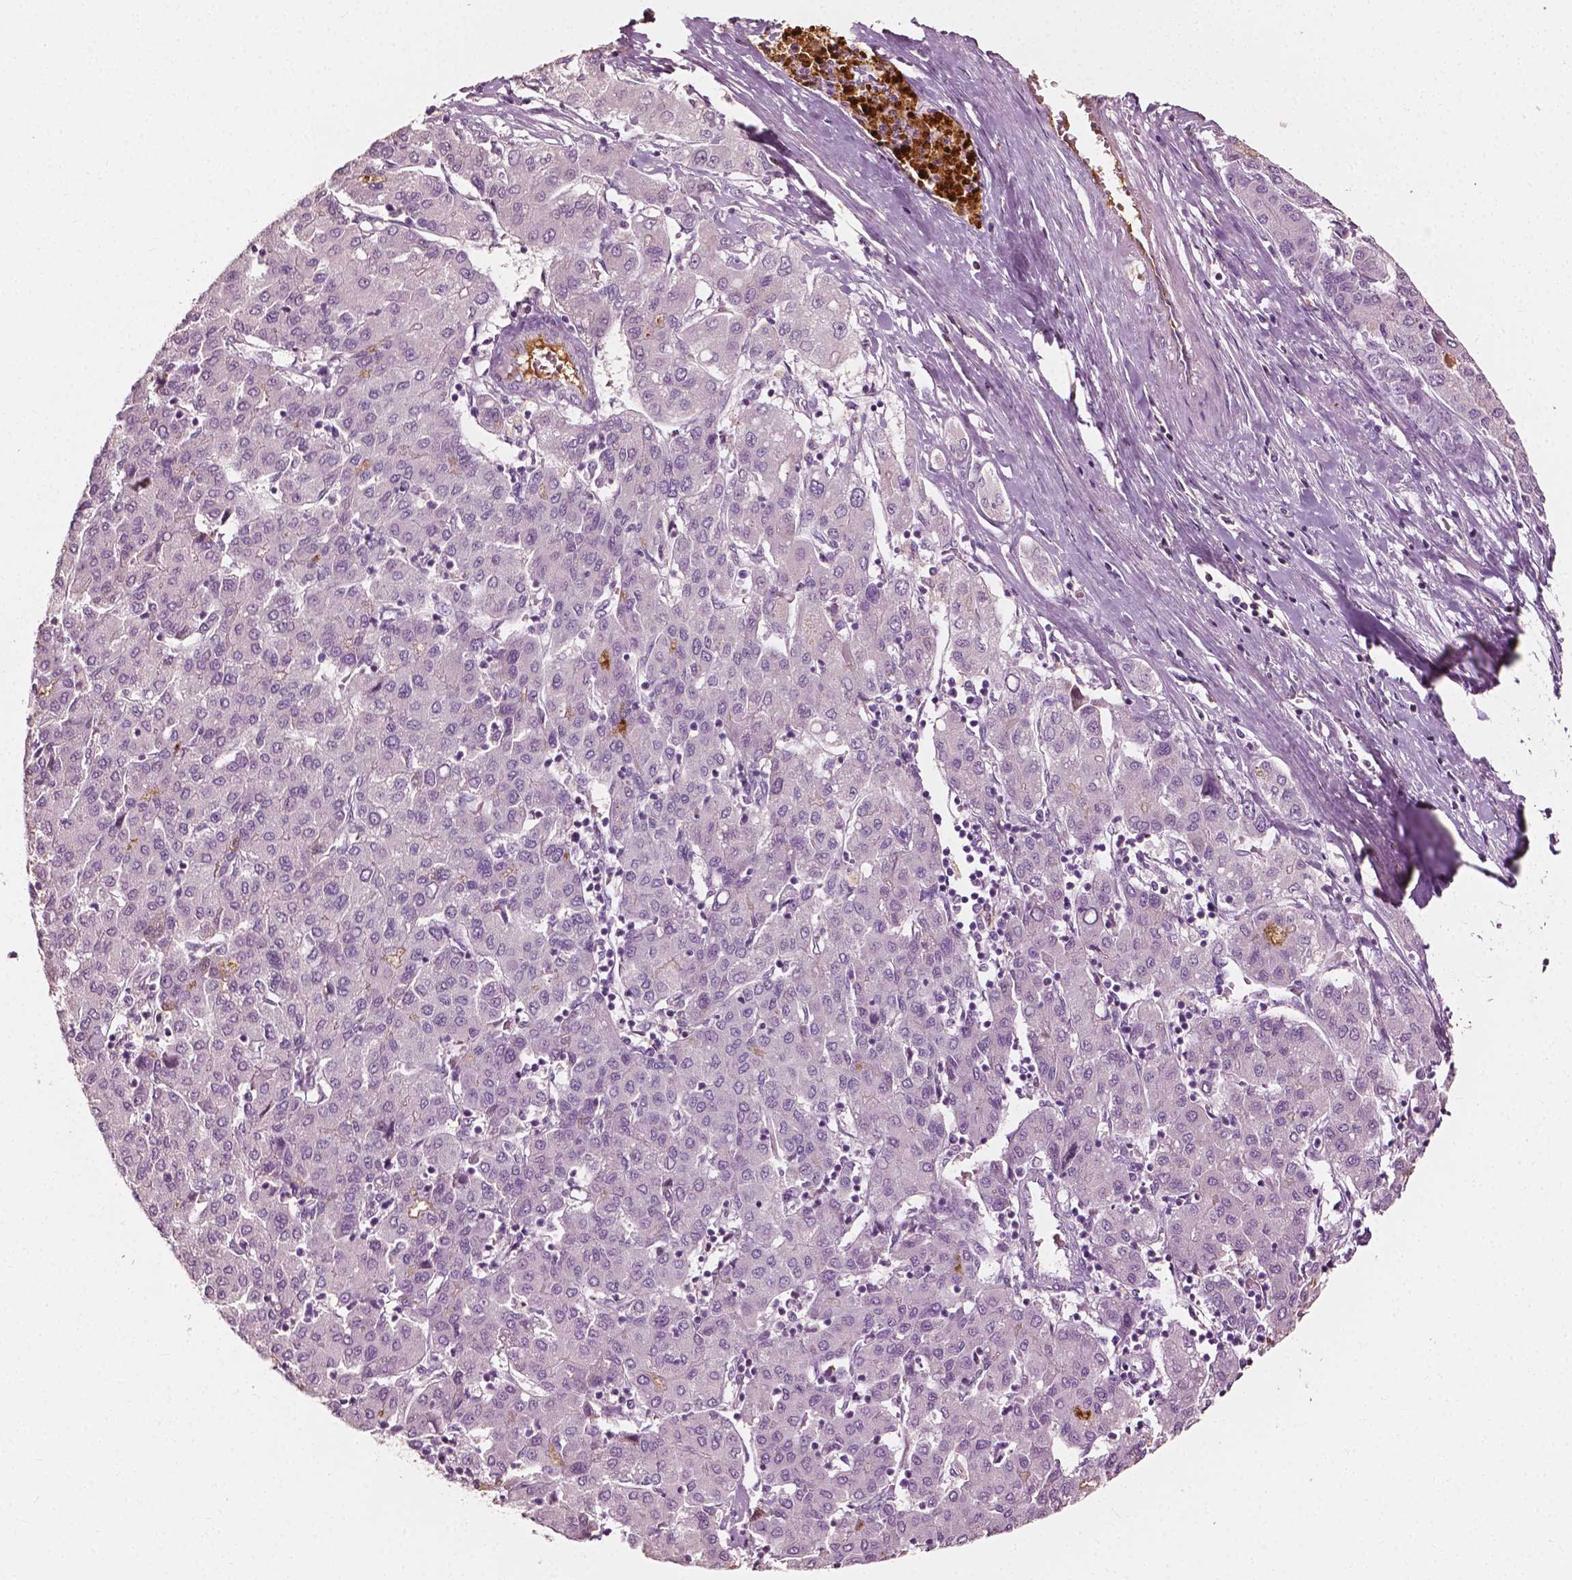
{"staining": {"intensity": "negative", "quantity": "none", "location": "none"}, "tissue": "liver cancer", "cell_type": "Tumor cells", "image_type": "cancer", "snomed": [{"axis": "morphology", "description": "Carcinoma, Hepatocellular, NOS"}, {"axis": "topography", "description": "Liver"}], "caption": "The photomicrograph displays no significant positivity in tumor cells of hepatocellular carcinoma (liver).", "gene": "APOA4", "patient": {"sex": "male", "age": 65}}